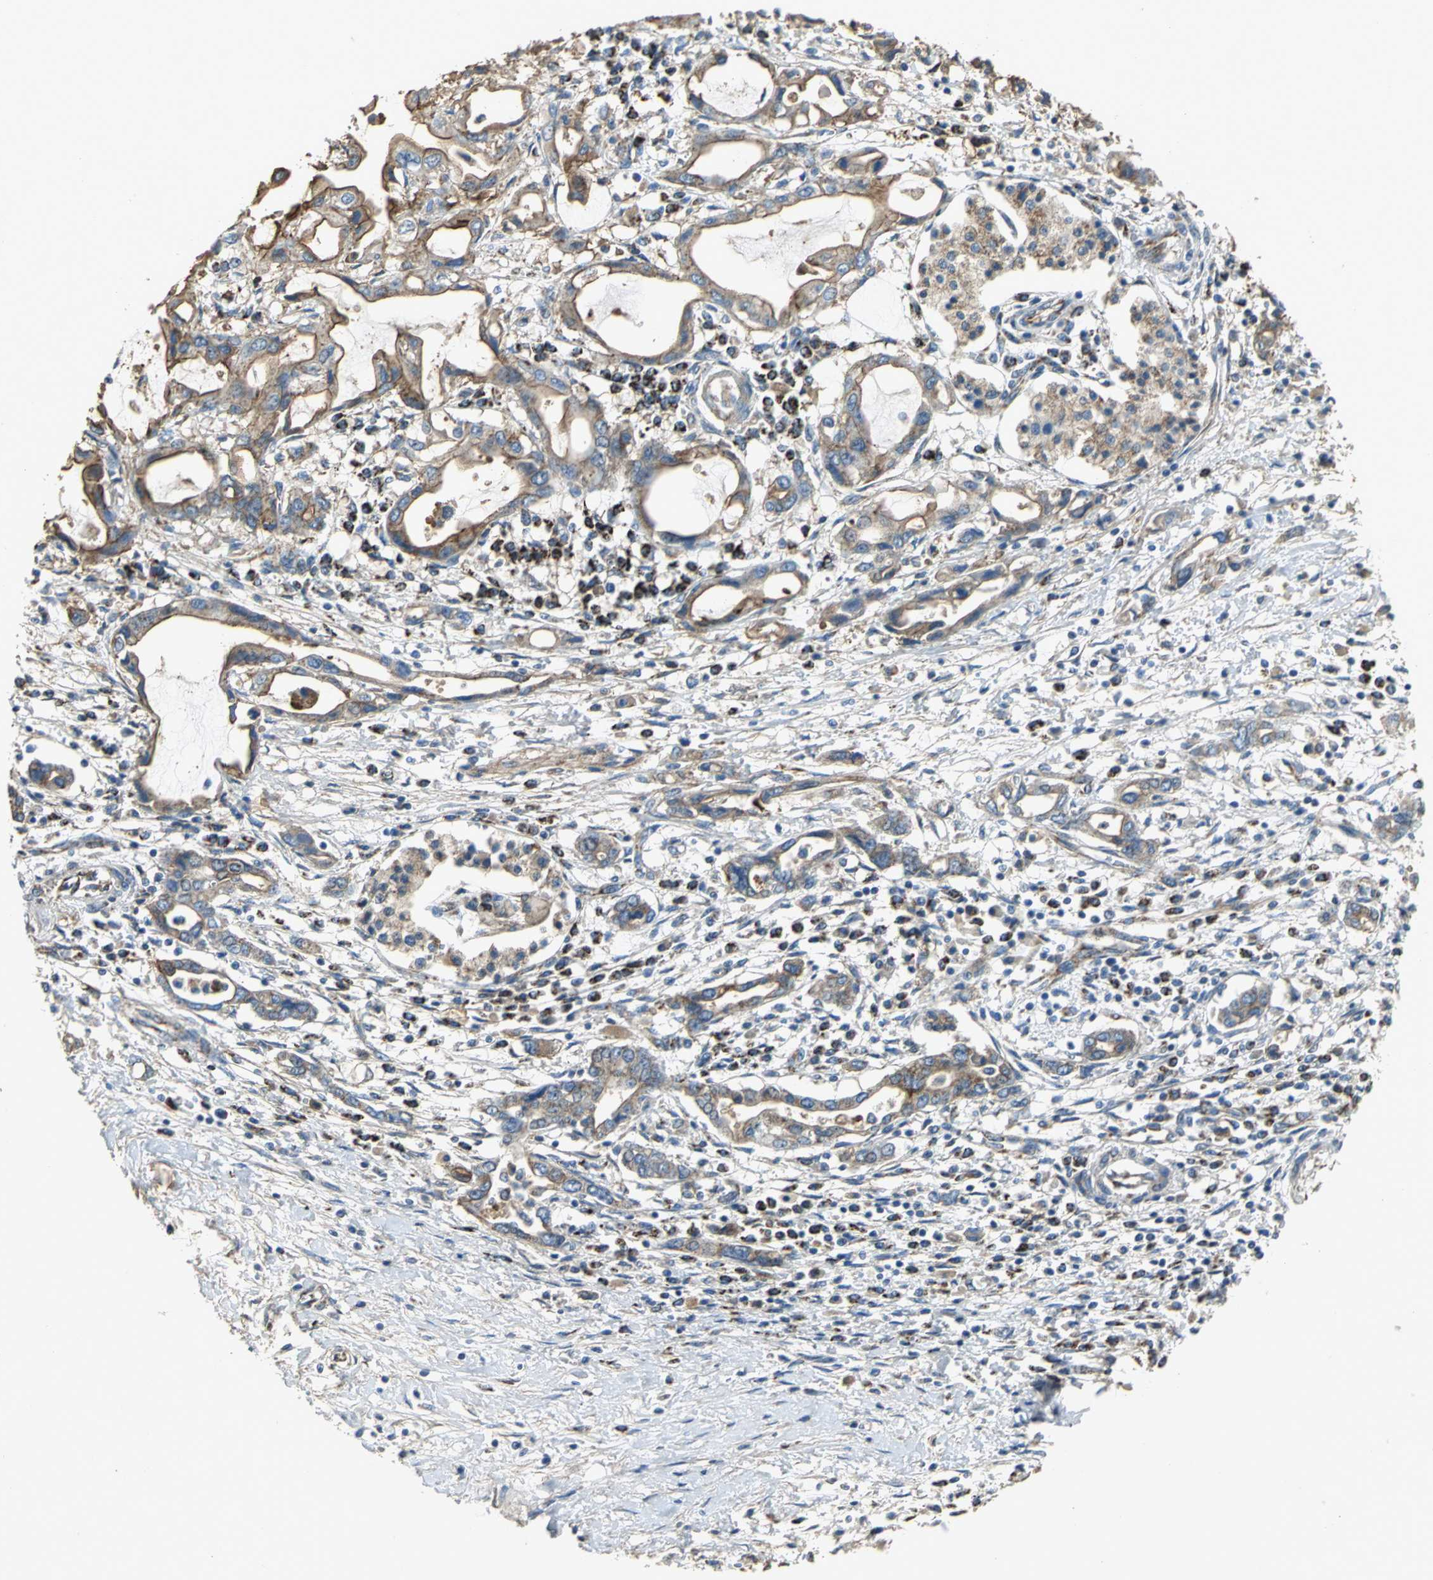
{"staining": {"intensity": "moderate", "quantity": ">75%", "location": "cytoplasmic/membranous"}, "tissue": "pancreatic cancer", "cell_type": "Tumor cells", "image_type": "cancer", "snomed": [{"axis": "morphology", "description": "Adenocarcinoma, NOS"}, {"axis": "topography", "description": "Pancreas"}], "caption": "Moderate cytoplasmic/membranous protein staining is identified in approximately >75% of tumor cells in pancreatic adenocarcinoma.", "gene": "NDUFB5", "patient": {"sex": "female", "age": 57}}